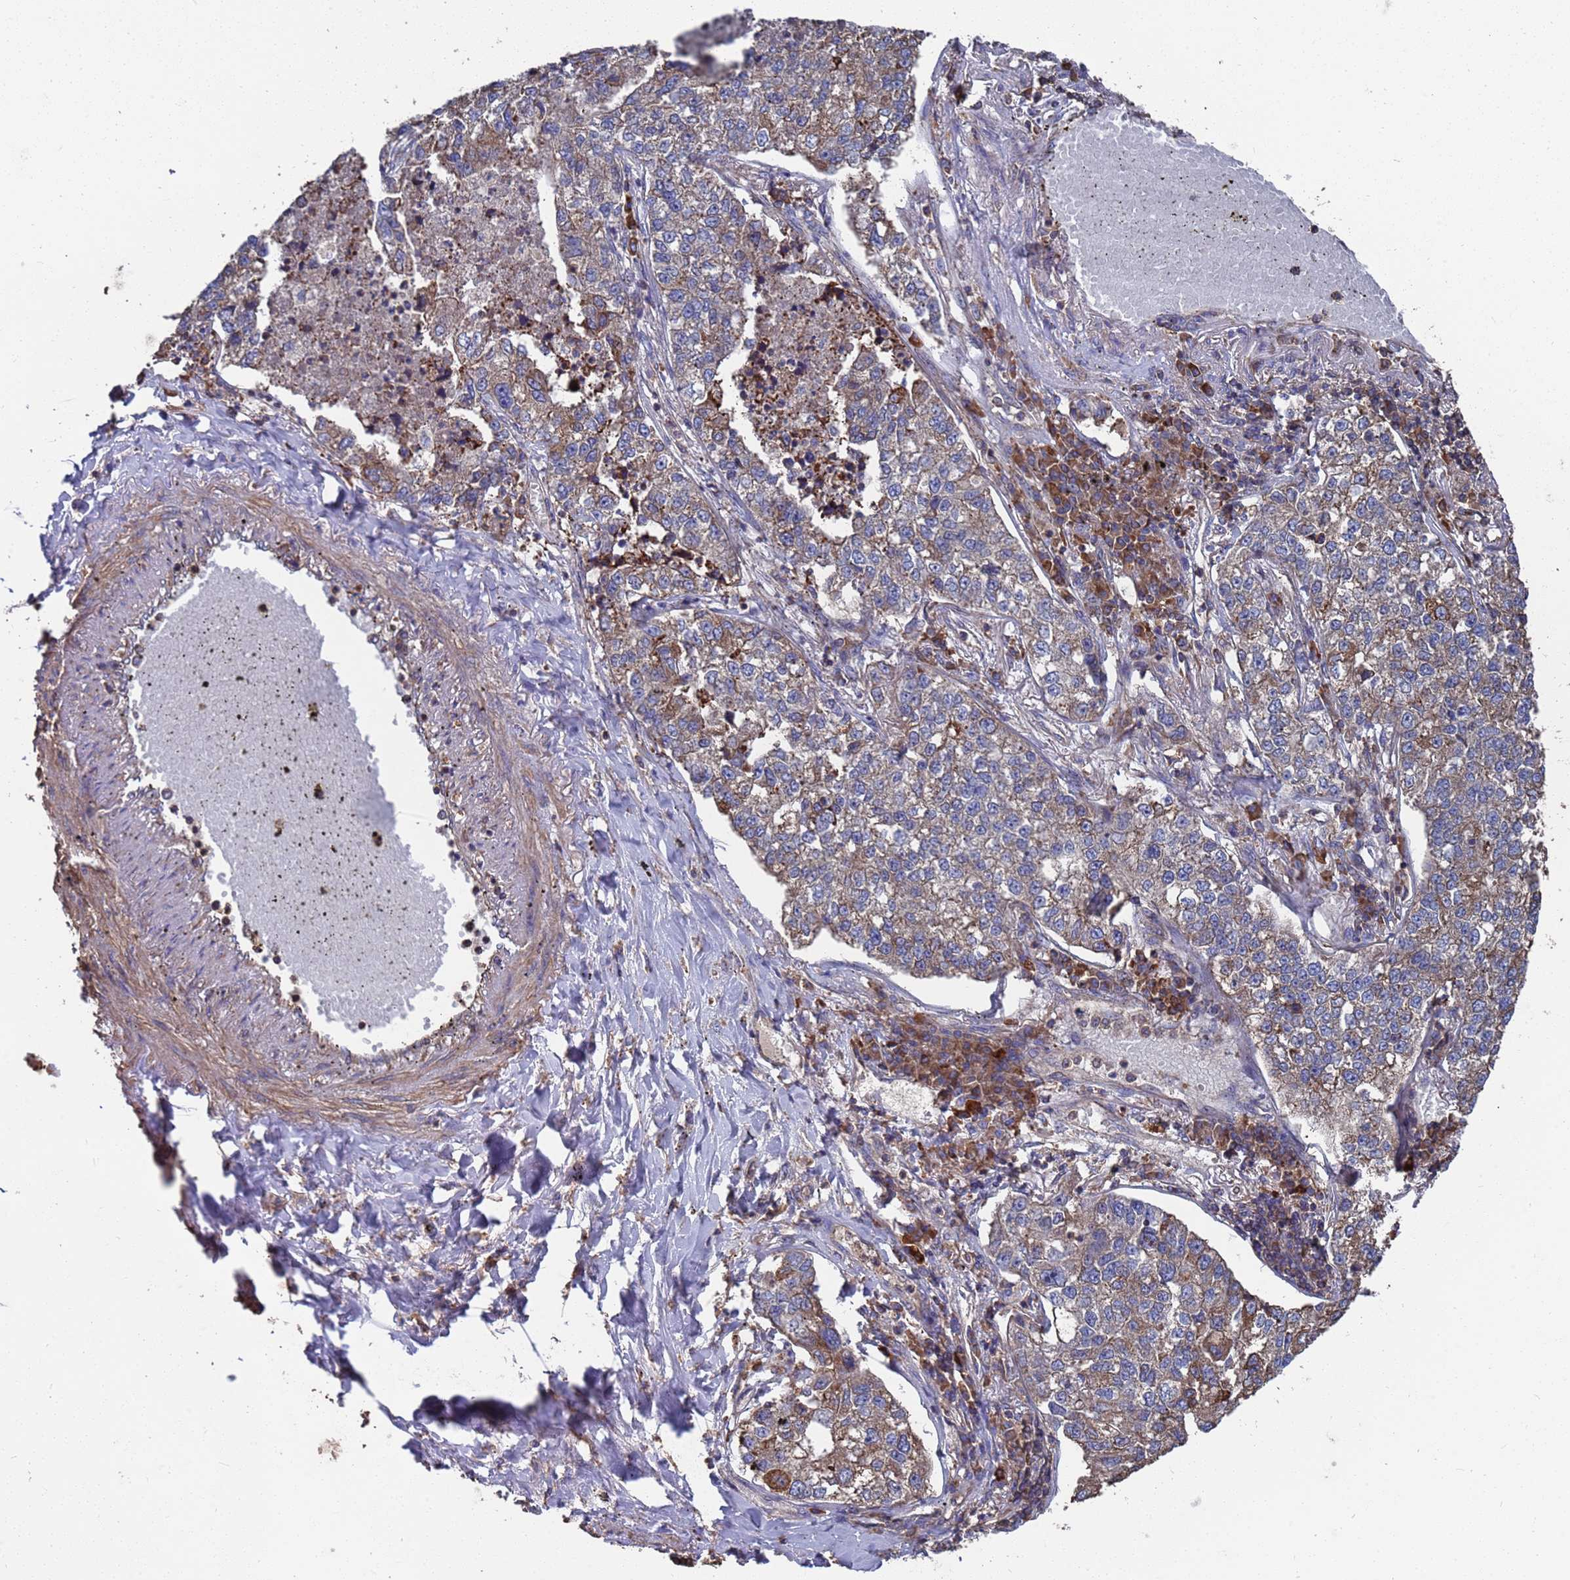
{"staining": {"intensity": "moderate", "quantity": "25%-75%", "location": "cytoplasmic/membranous"}, "tissue": "lung cancer", "cell_type": "Tumor cells", "image_type": "cancer", "snomed": [{"axis": "morphology", "description": "Adenocarcinoma, NOS"}, {"axis": "topography", "description": "Lung"}], "caption": "A brown stain highlights moderate cytoplasmic/membranous expression of a protein in human lung cancer tumor cells.", "gene": "PYCR1", "patient": {"sex": "male", "age": 49}}